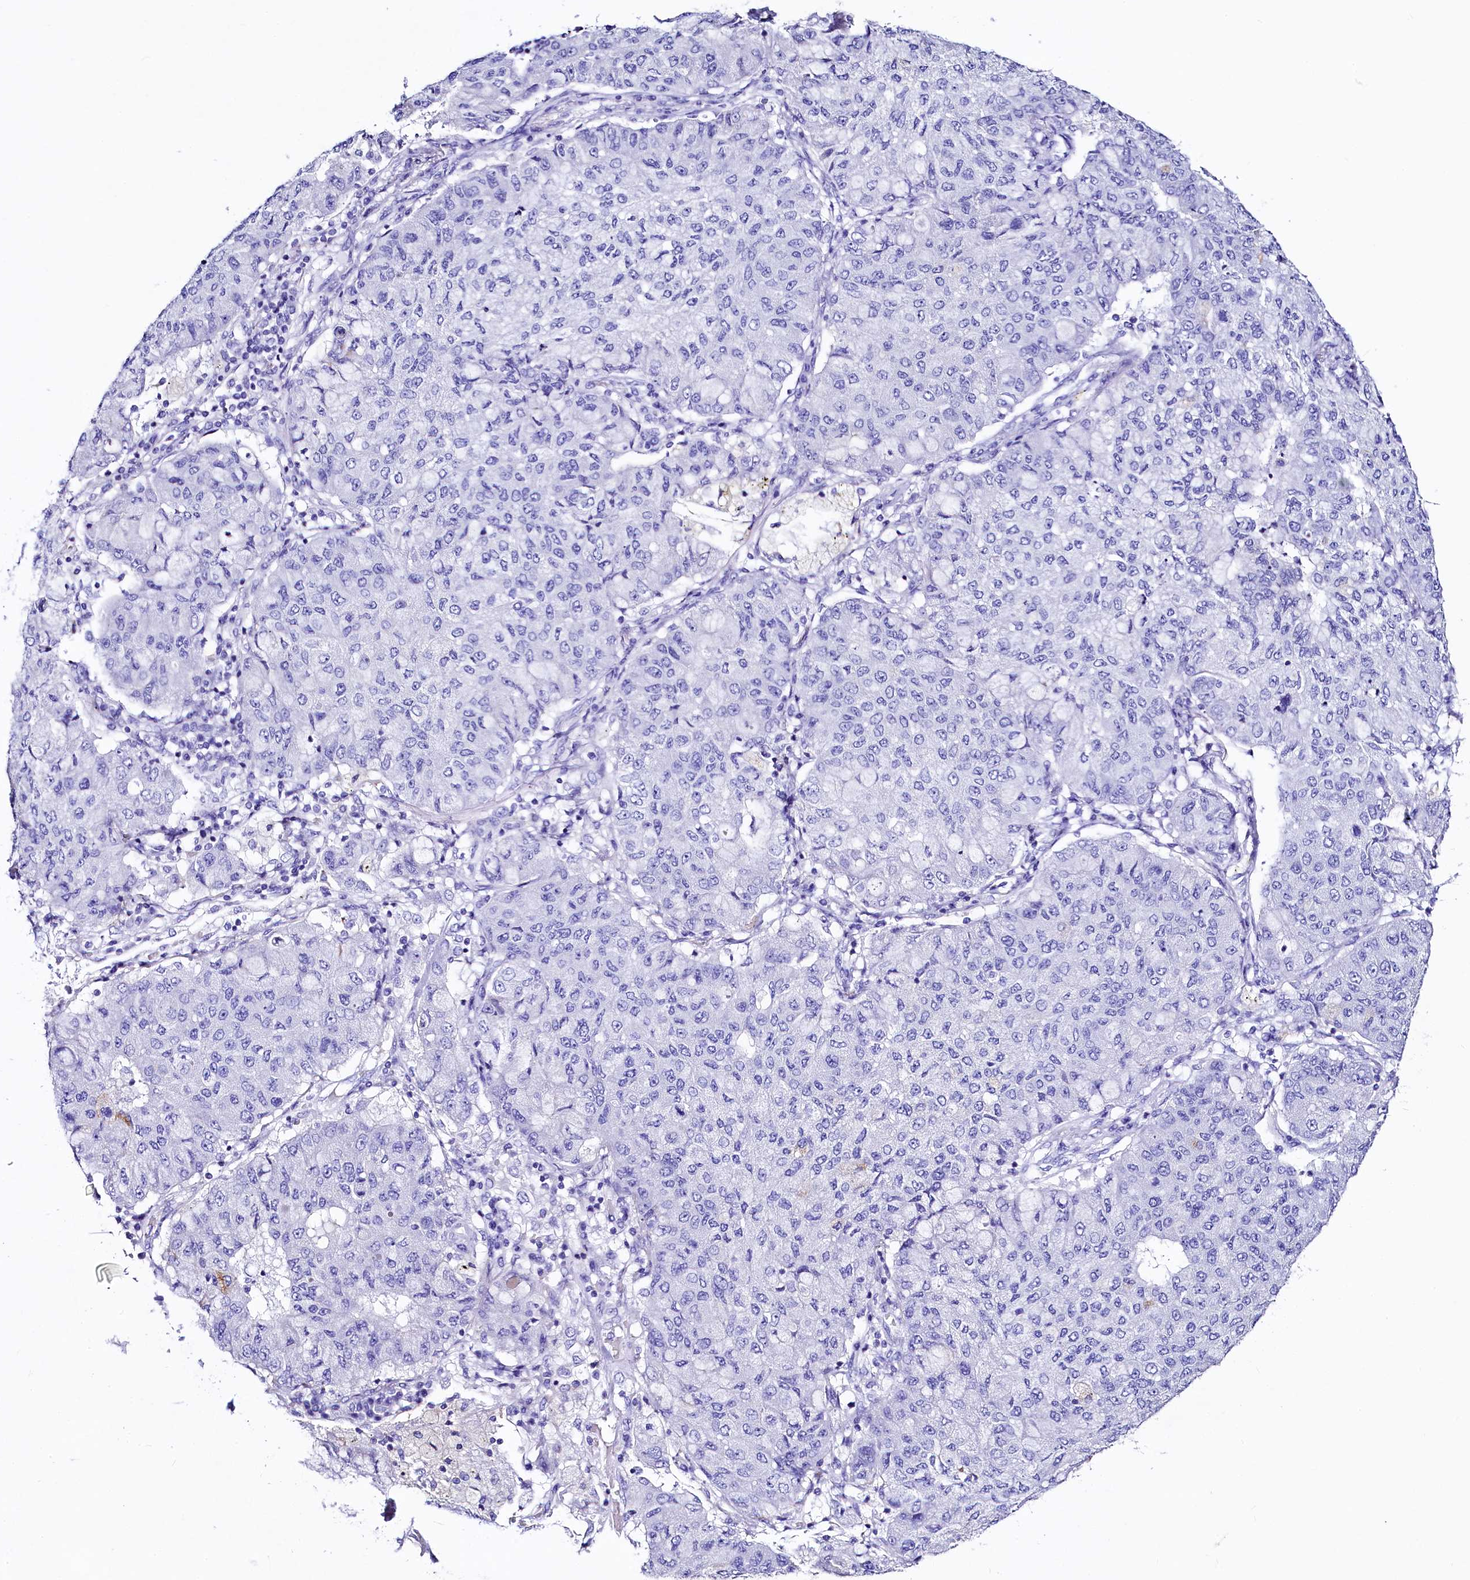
{"staining": {"intensity": "negative", "quantity": "none", "location": "none"}, "tissue": "lung cancer", "cell_type": "Tumor cells", "image_type": "cancer", "snomed": [{"axis": "morphology", "description": "Squamous cell carcinoma, NOS"}, {"axis": "topography", "description": "Lung"}], "caption": "Squamous cell carcinoma (lung) was stained to show a protein in brown. There is no significant staining in tumor cells. The staining was performed using DAB (3,3'-diaminobenzidine) to visualize the protein expression in brown, while the nuclei were stained in blue with hematoxylin (Magnification: 20x).", "gene": "RBP3", "patient": {"sex": "male", "age": 74}}